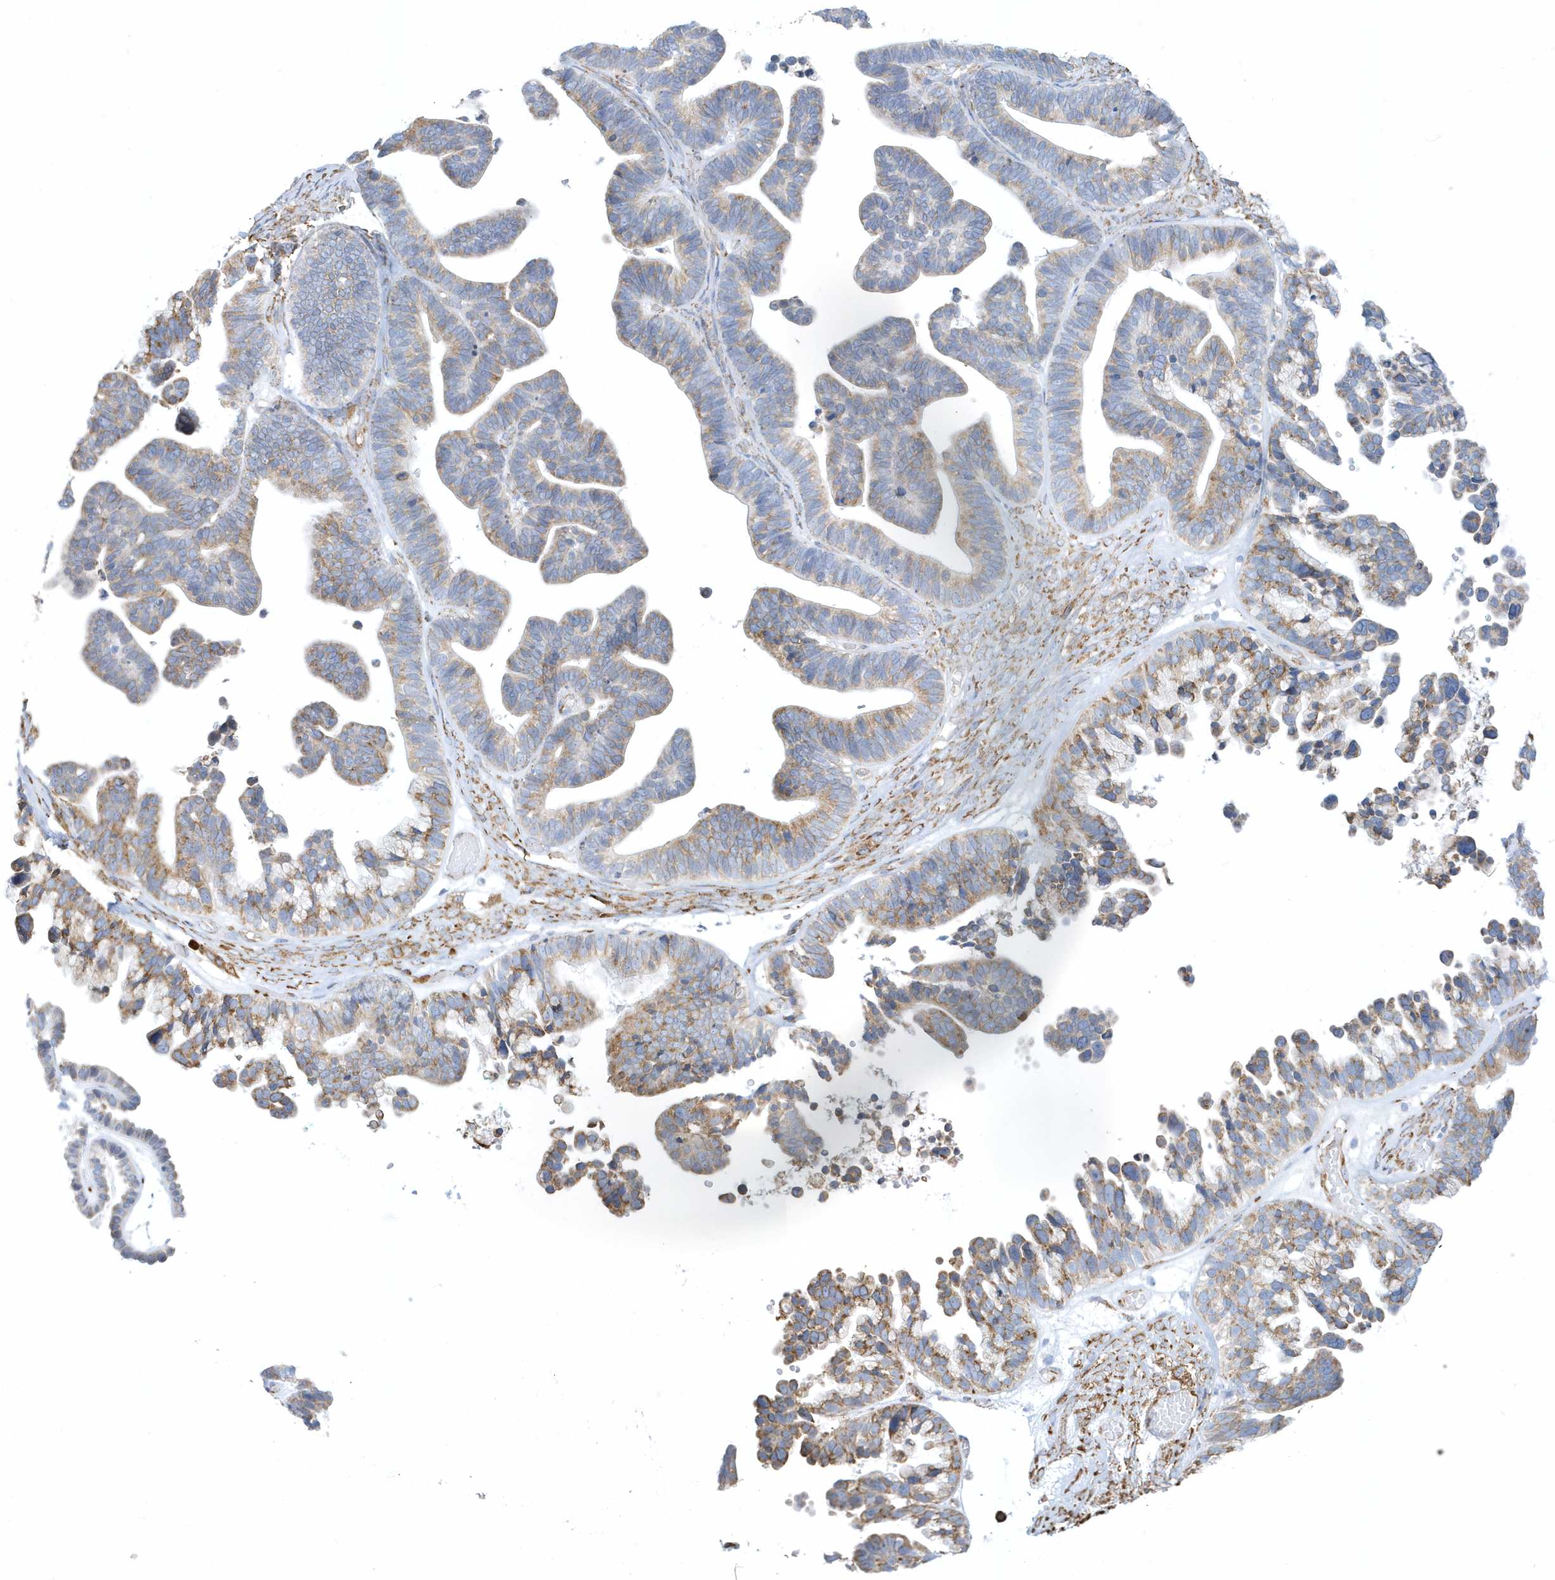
{"staining": {"intensity": "moderate", "quantity": "25%-75%", "location": "cytoplasmic/membranous"}, "tissue": "ovarian cancer", "cell_type": "Tumor cells", "image_type": "cancer", "snomed": [{"axis": "morphology", "description": "Cystadenocarcinoma, serous, NOS"}, {"axis": "topography", "description": "Ovary"}], "caption": "Protein expression analysis of human ovarian cancer reveals moderate cytoplasmic/membranous staining in about 25%-75% of tumor cells.", "gene": "DCAF1", "patient": {"sex": "female", "age": 56}}